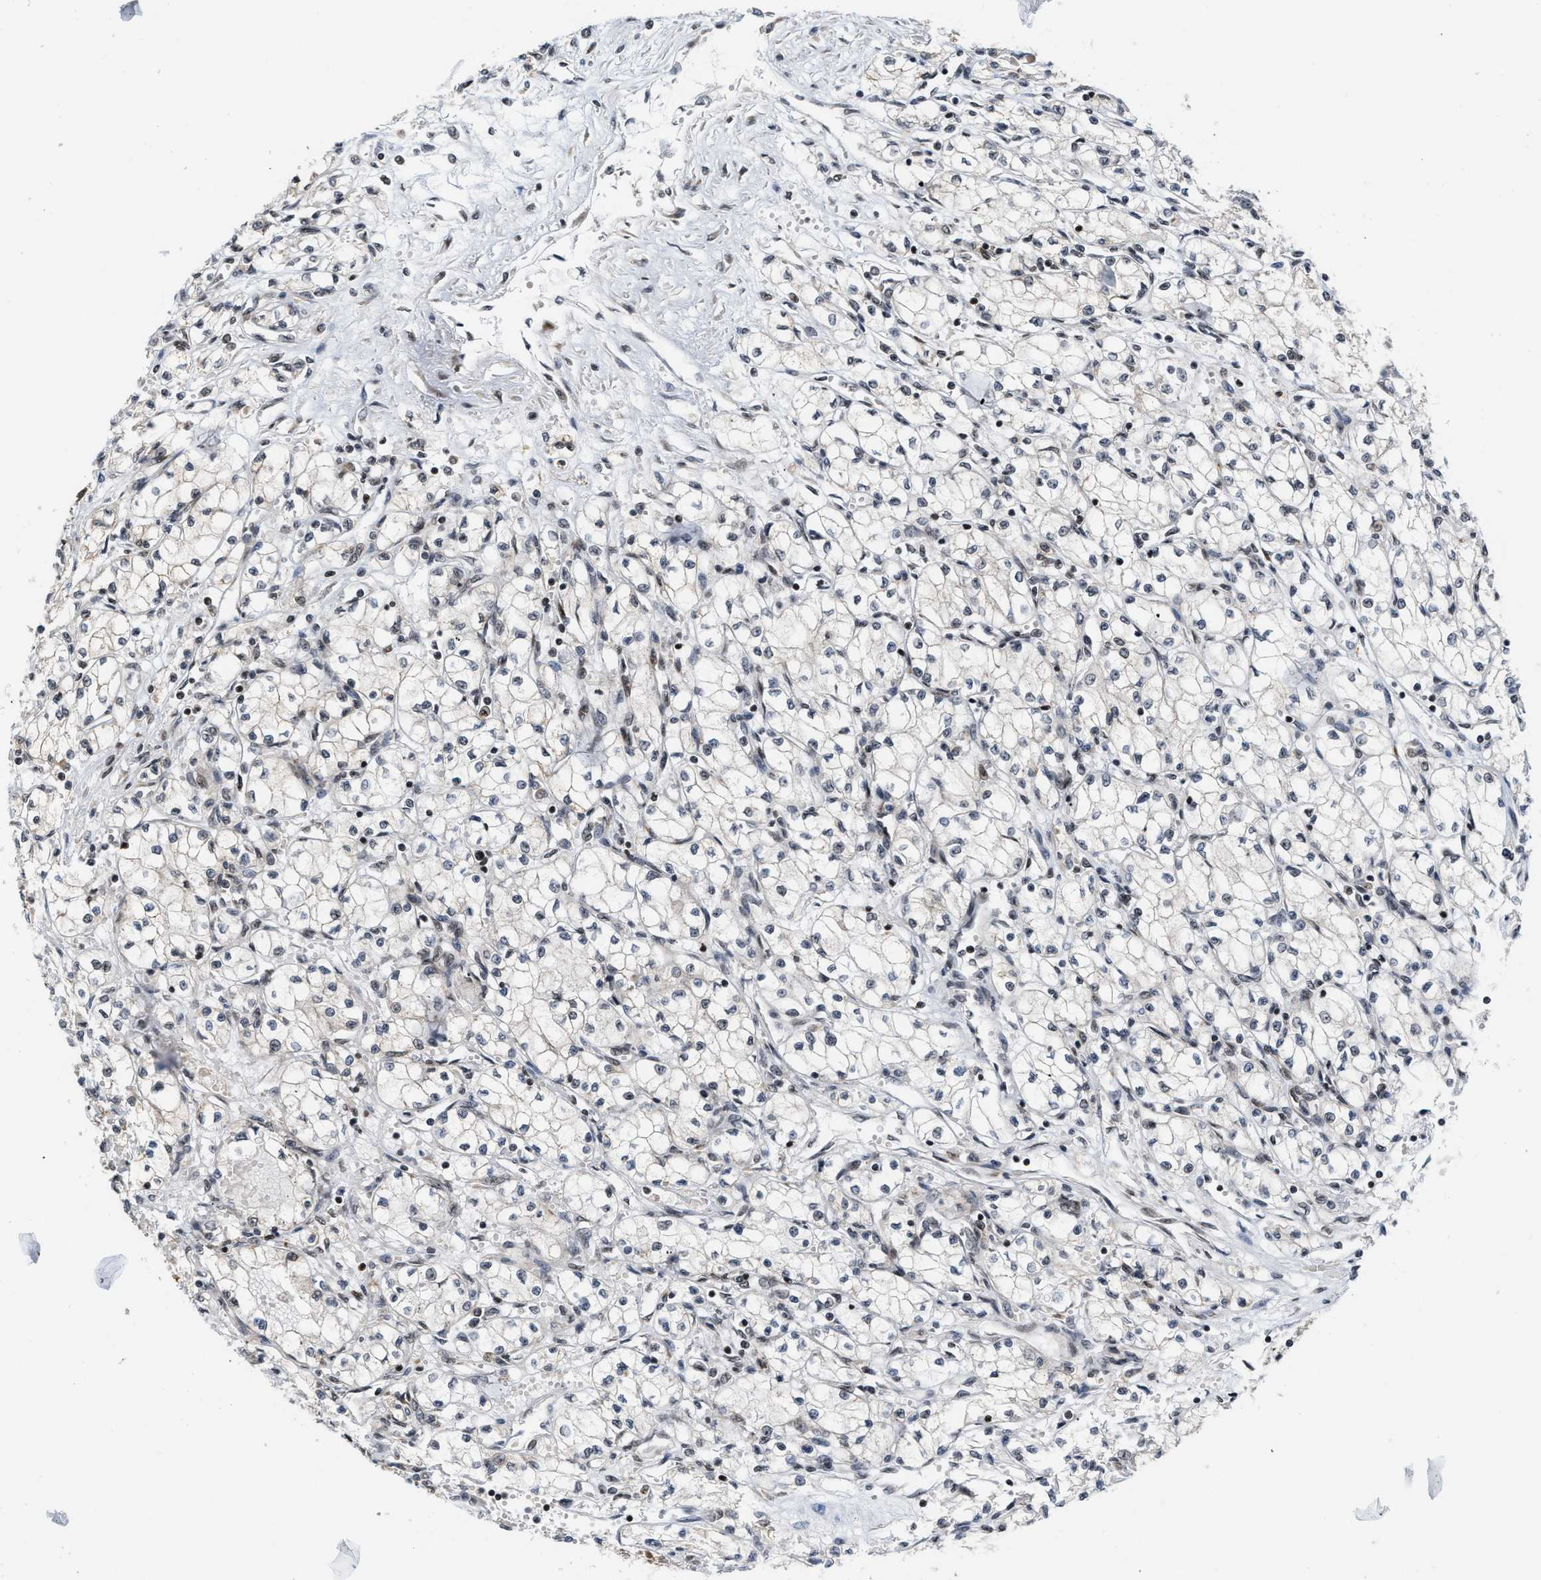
{"staining": {"intensity": "negative", "quantity": "none", "location": "none"}, "tissue": "renal cancer", "cell_type": "Tumor cells", "image_type": "cancer", "snomed": [{"axis": "morphology", "description": "Normal tissue, NOS"}, {"axis": "morphology", "description": "Adenocarcinoma, NOS"}, {"axis": "topography", "description": "Kidney"}], "caption": "Human renal cancer (adenocarcinoma) stained for a protein using IHC shows no positivity in tumor cells.", "gene": "ANKRD6", "patient": {"sex": "male", "age": 59}}